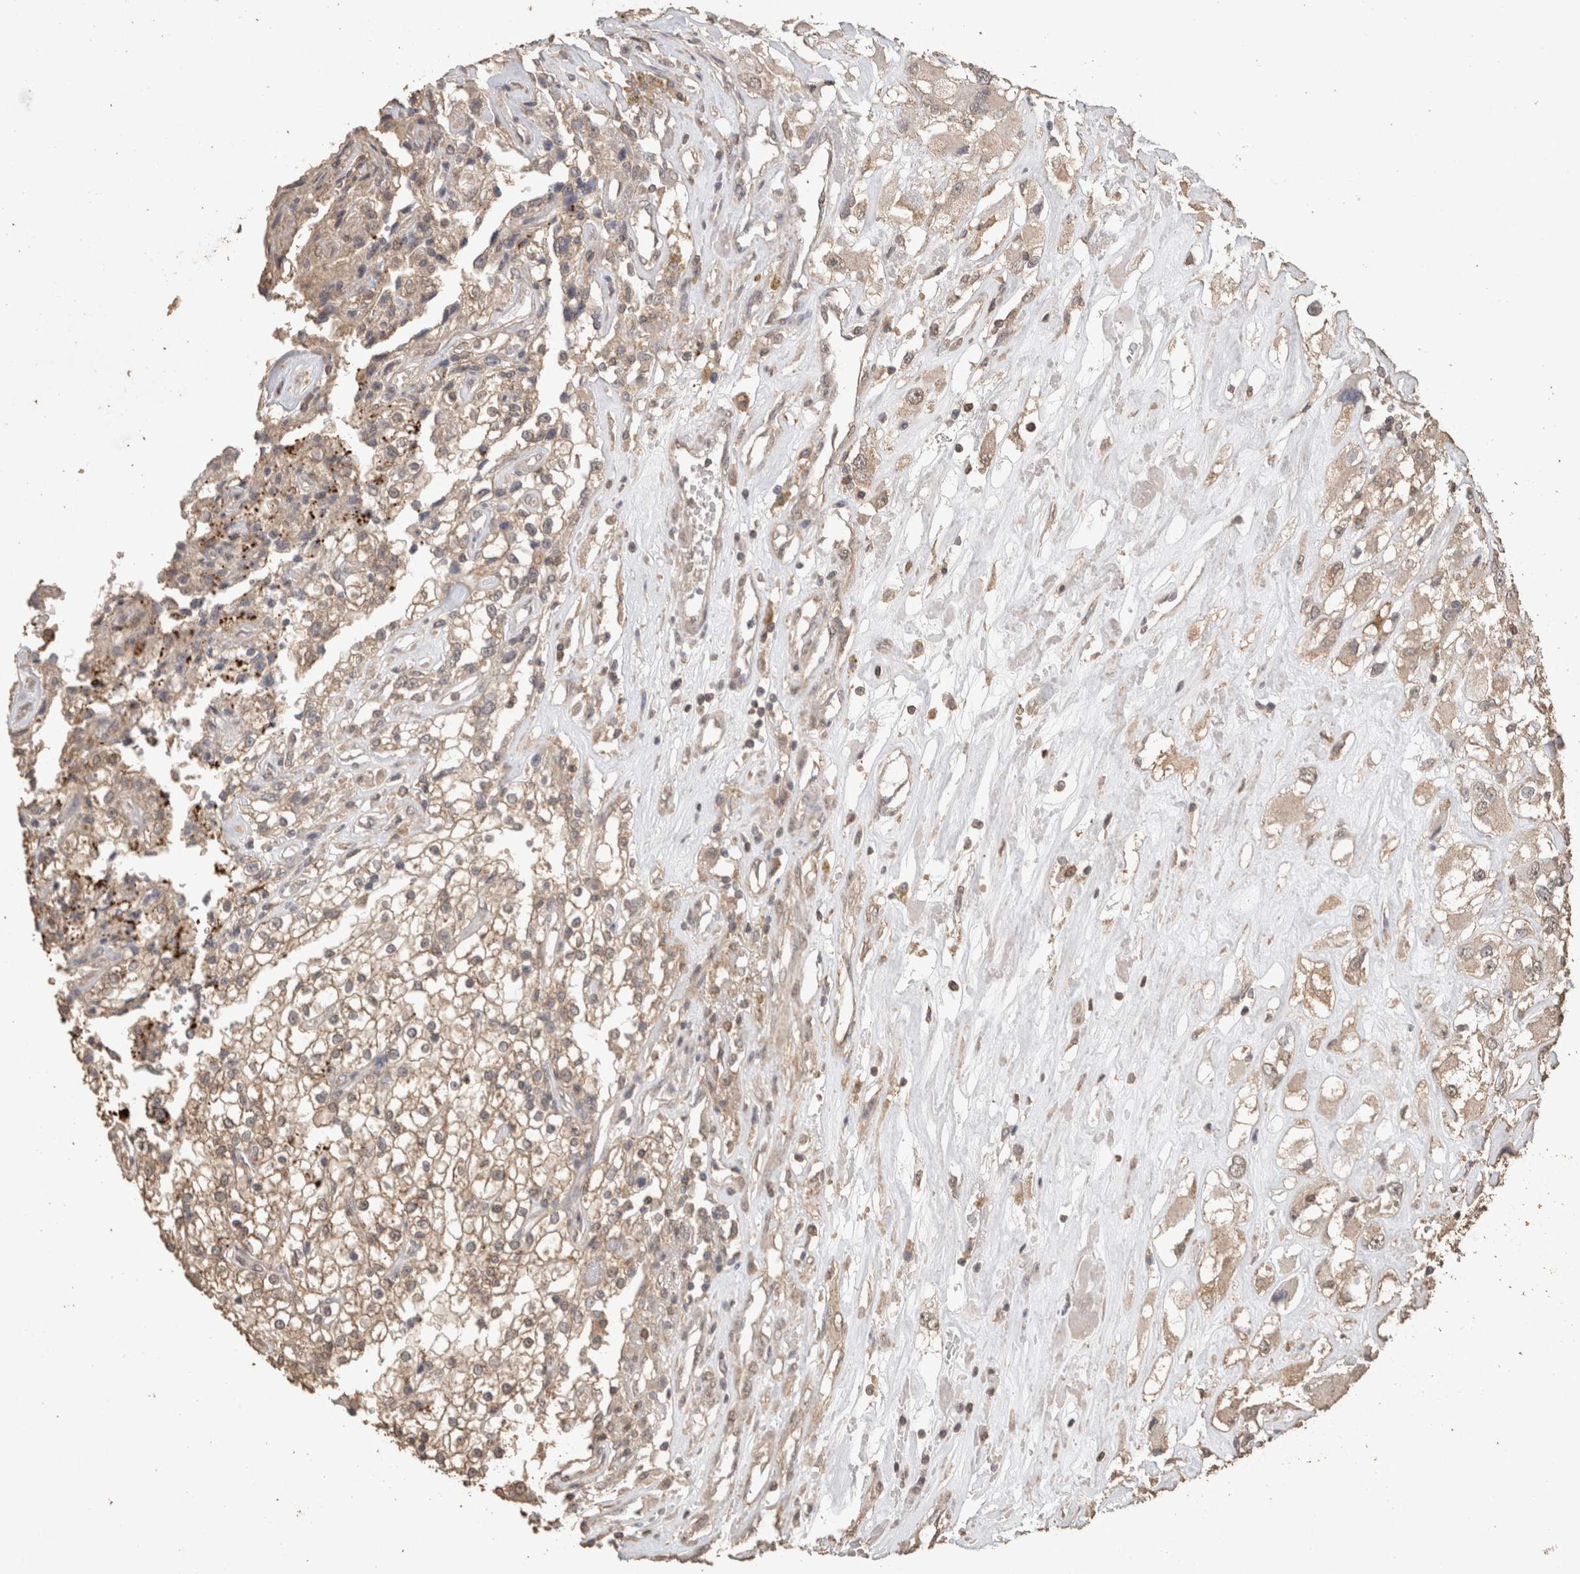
{"staining": {"intensity": "weak", "quantity": ">75%", "location": "cytoplasmic/membranous"}, "tissue": "renal cancer", "cell_type": "Tumor cells", "image_type": "cancer", "snomed": [{"axis": "morphology", "description": "Adenocarcinoma, NOS"}, {"axis": "topography", "description": "Kidney"}], "caption": "Tumor cells exhibit weak cytoplasmic/membranous positivity in approximately >75% of cells in renal cancer (adenocarcinoma).", "gene": "CX3CL1", "patient": {"sex": "female", "age": 52}}